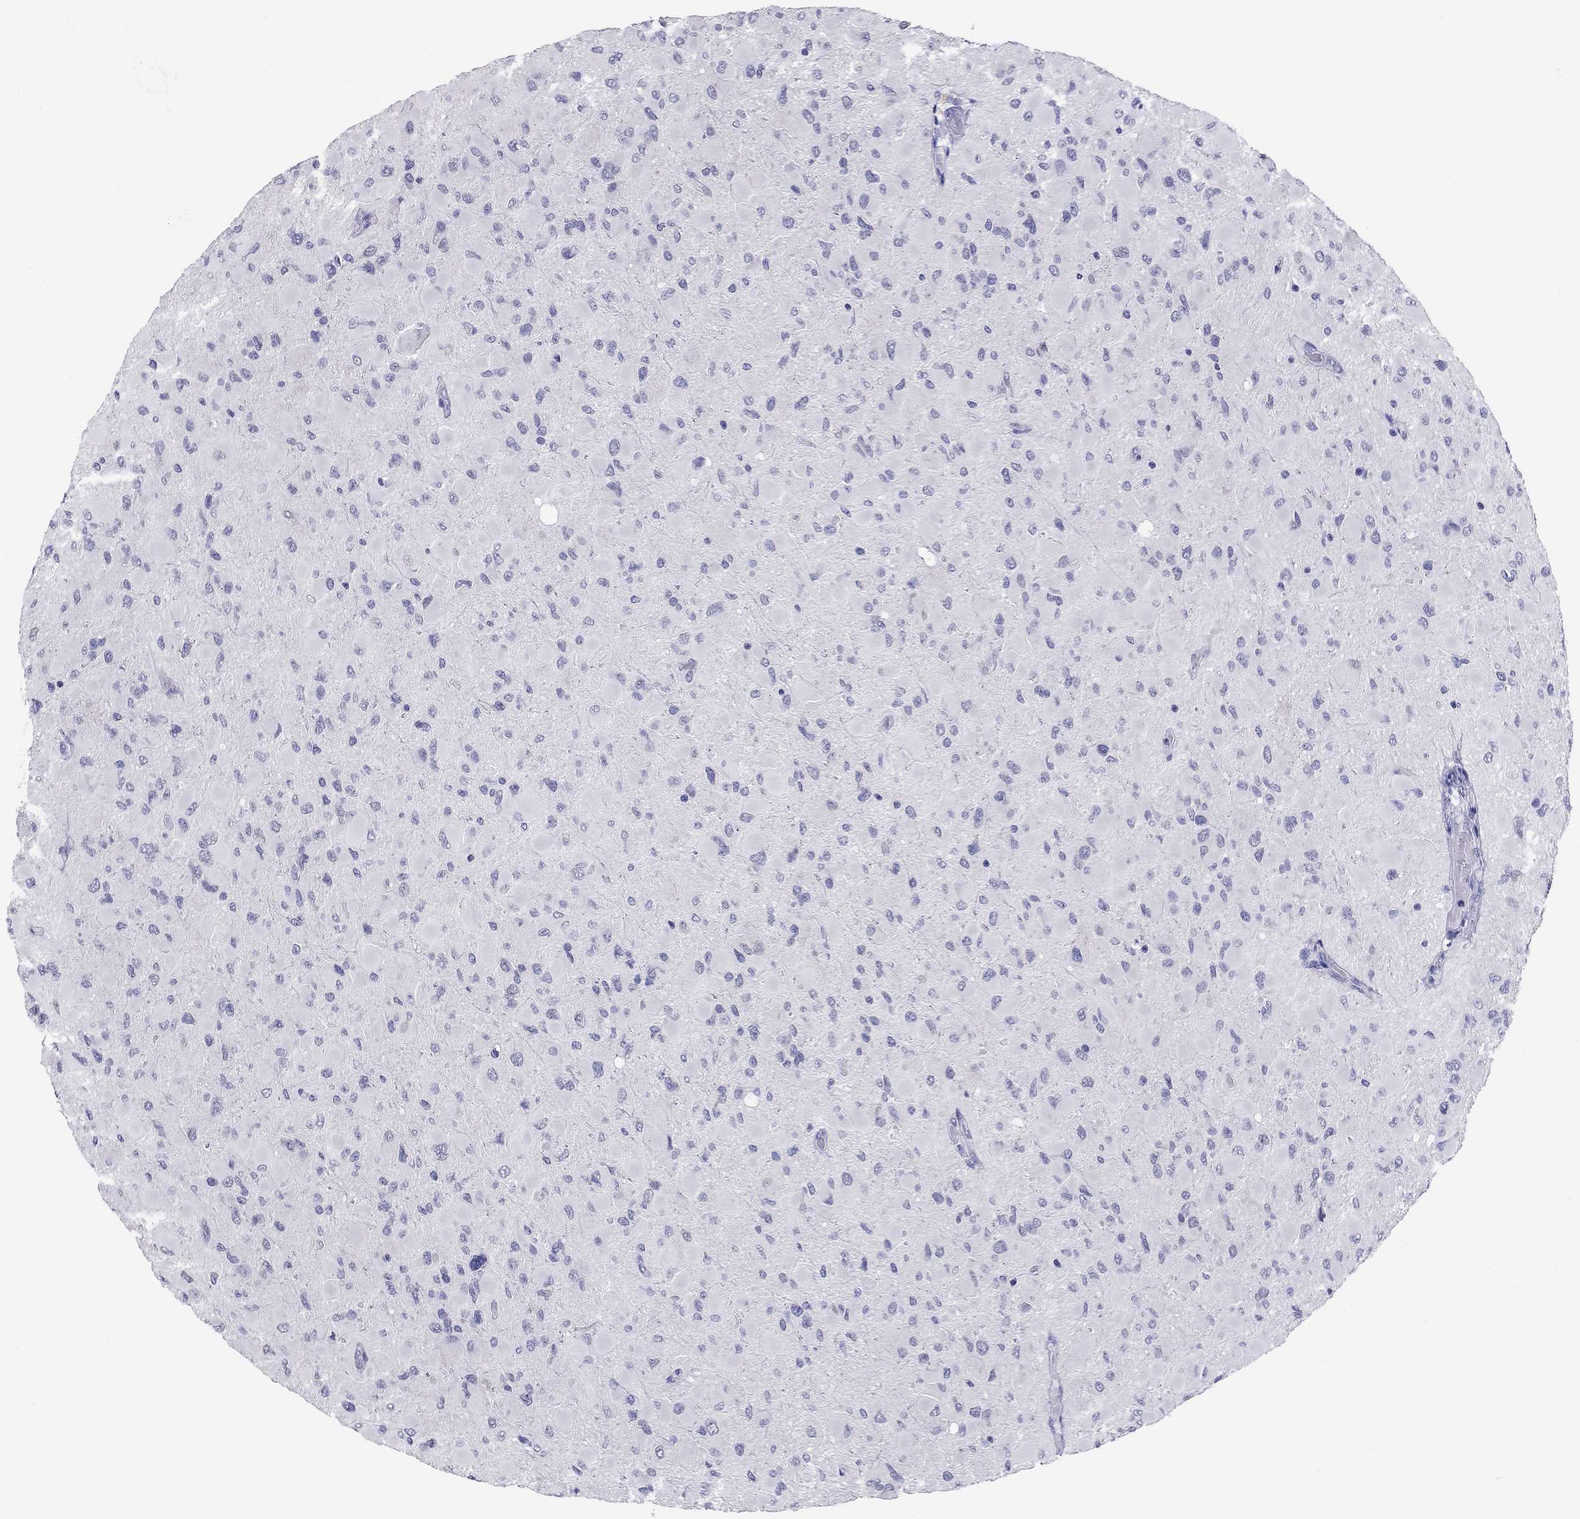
{"staining": {"intensity": "negative", "quantity": "none", "location": "none"}, "tissue": "glioma", "cell_type": "Tumor cells", "image_type": "cancer", "snomed": [{"axis": "morphology", "description": "Glioma, malignant, High grade"}, {"axis": "topography", "description": "Cerebral cortex"}], "caption": "DAB (3,3'-diaminobenzidine) immunohistochemical staining of human glioma exhibits no significant staining in tumor cells.", "gene": "ARMC12", "patient": {"sex": "female", "age": 36}}